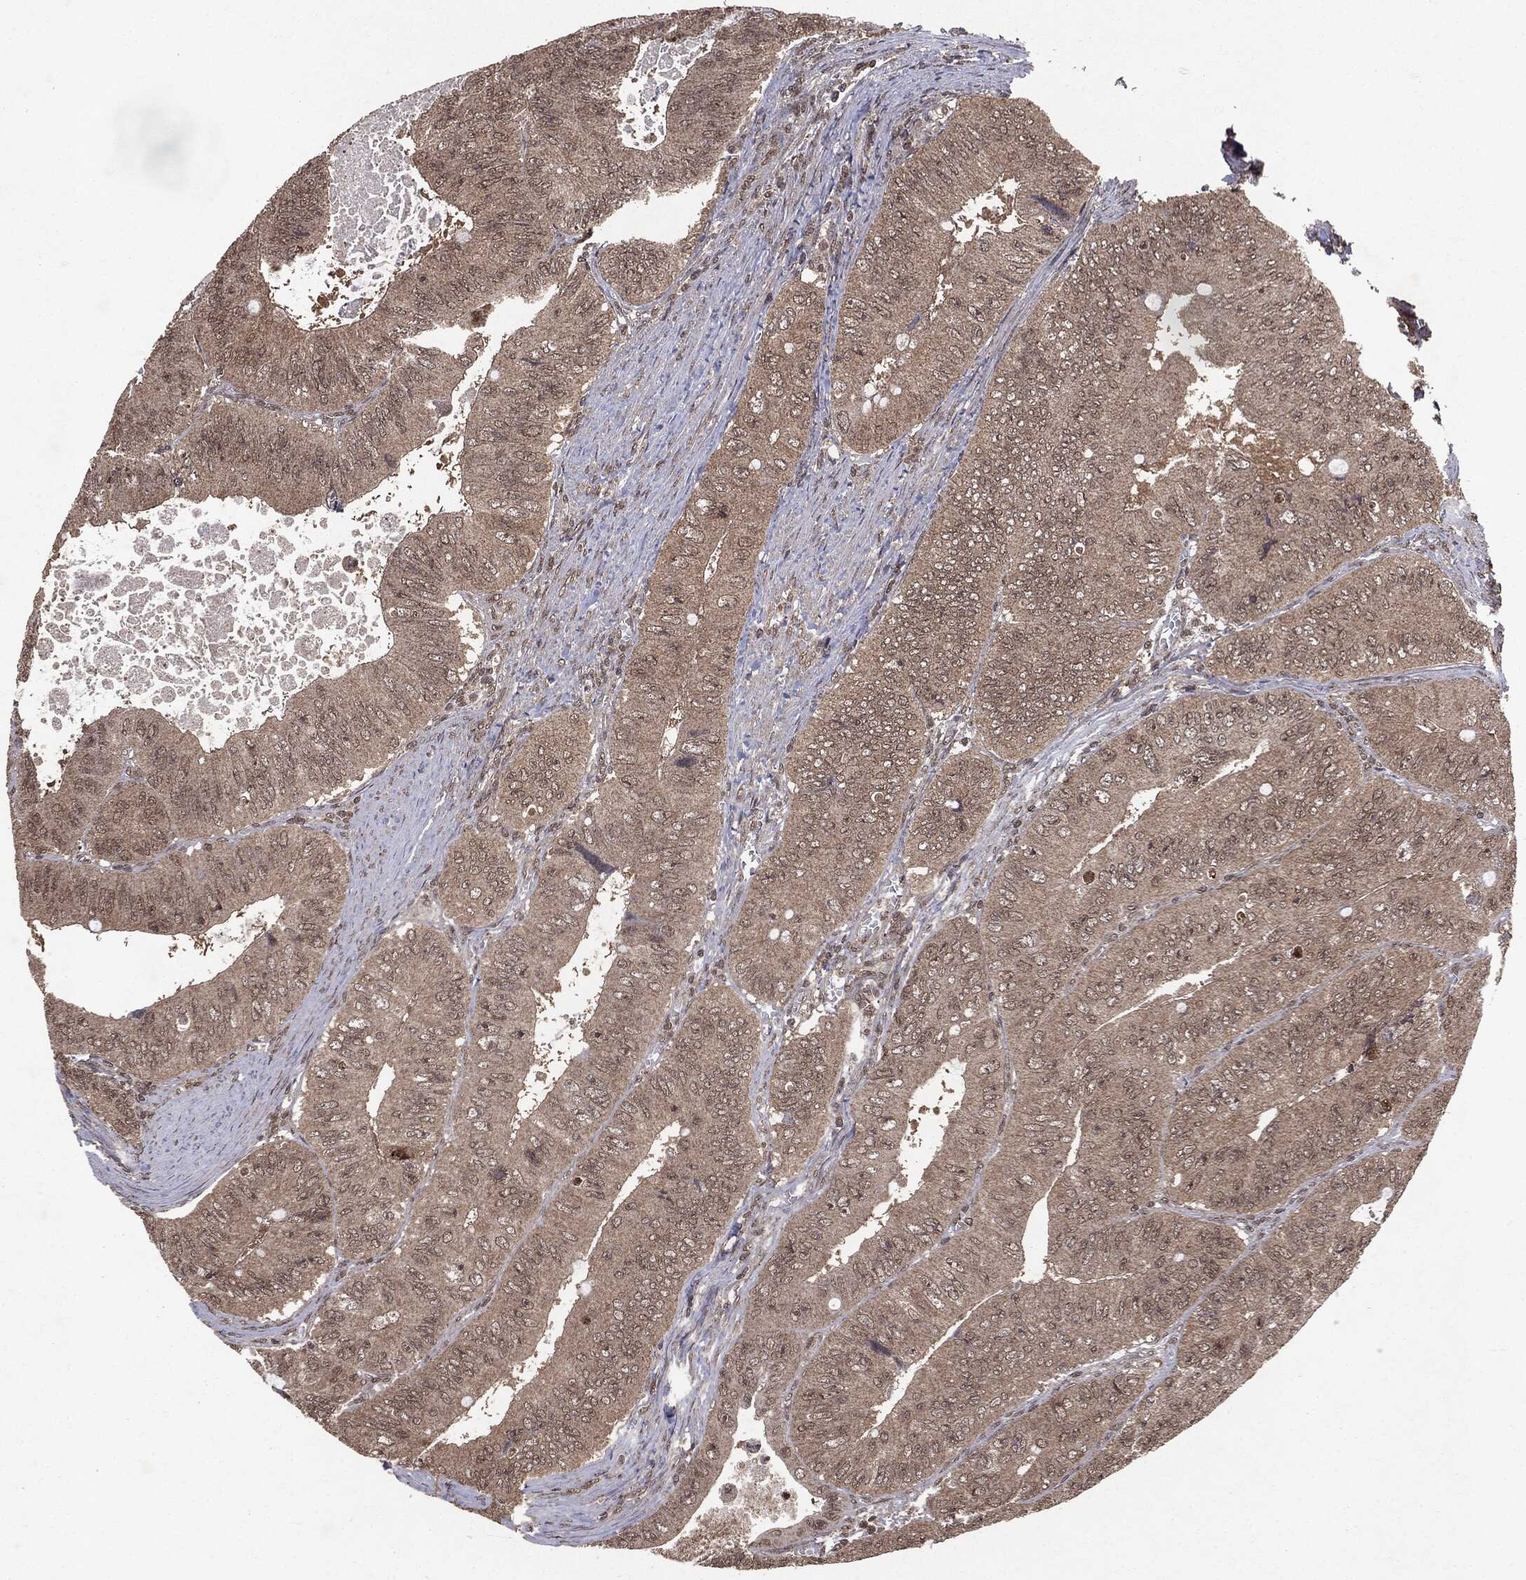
{"staining": {"intensity": "weak", "quantity": ">75%", "location": "cytoplasmic/membranous"}, "tissue": "colorectal cancer", "cell_type": "Tumor cells", "image_type": "cancer", "snomed": [{"axis": "morphology", "description": "Adenocarcinoma, NOS"}, {"axis": "topography", "description": "Colon"}], "caption": "This histopathology image displays adenocarcinoma (colorectal) stained with immunohistochemistry to label a protein in brown. The cytoplasmic/membranous of tumor cells show weak positivity for the protein. Nuclei are counter-stained blue.", "gene": "PEBP1", "patient": {"sex": "female", "age": 84}}